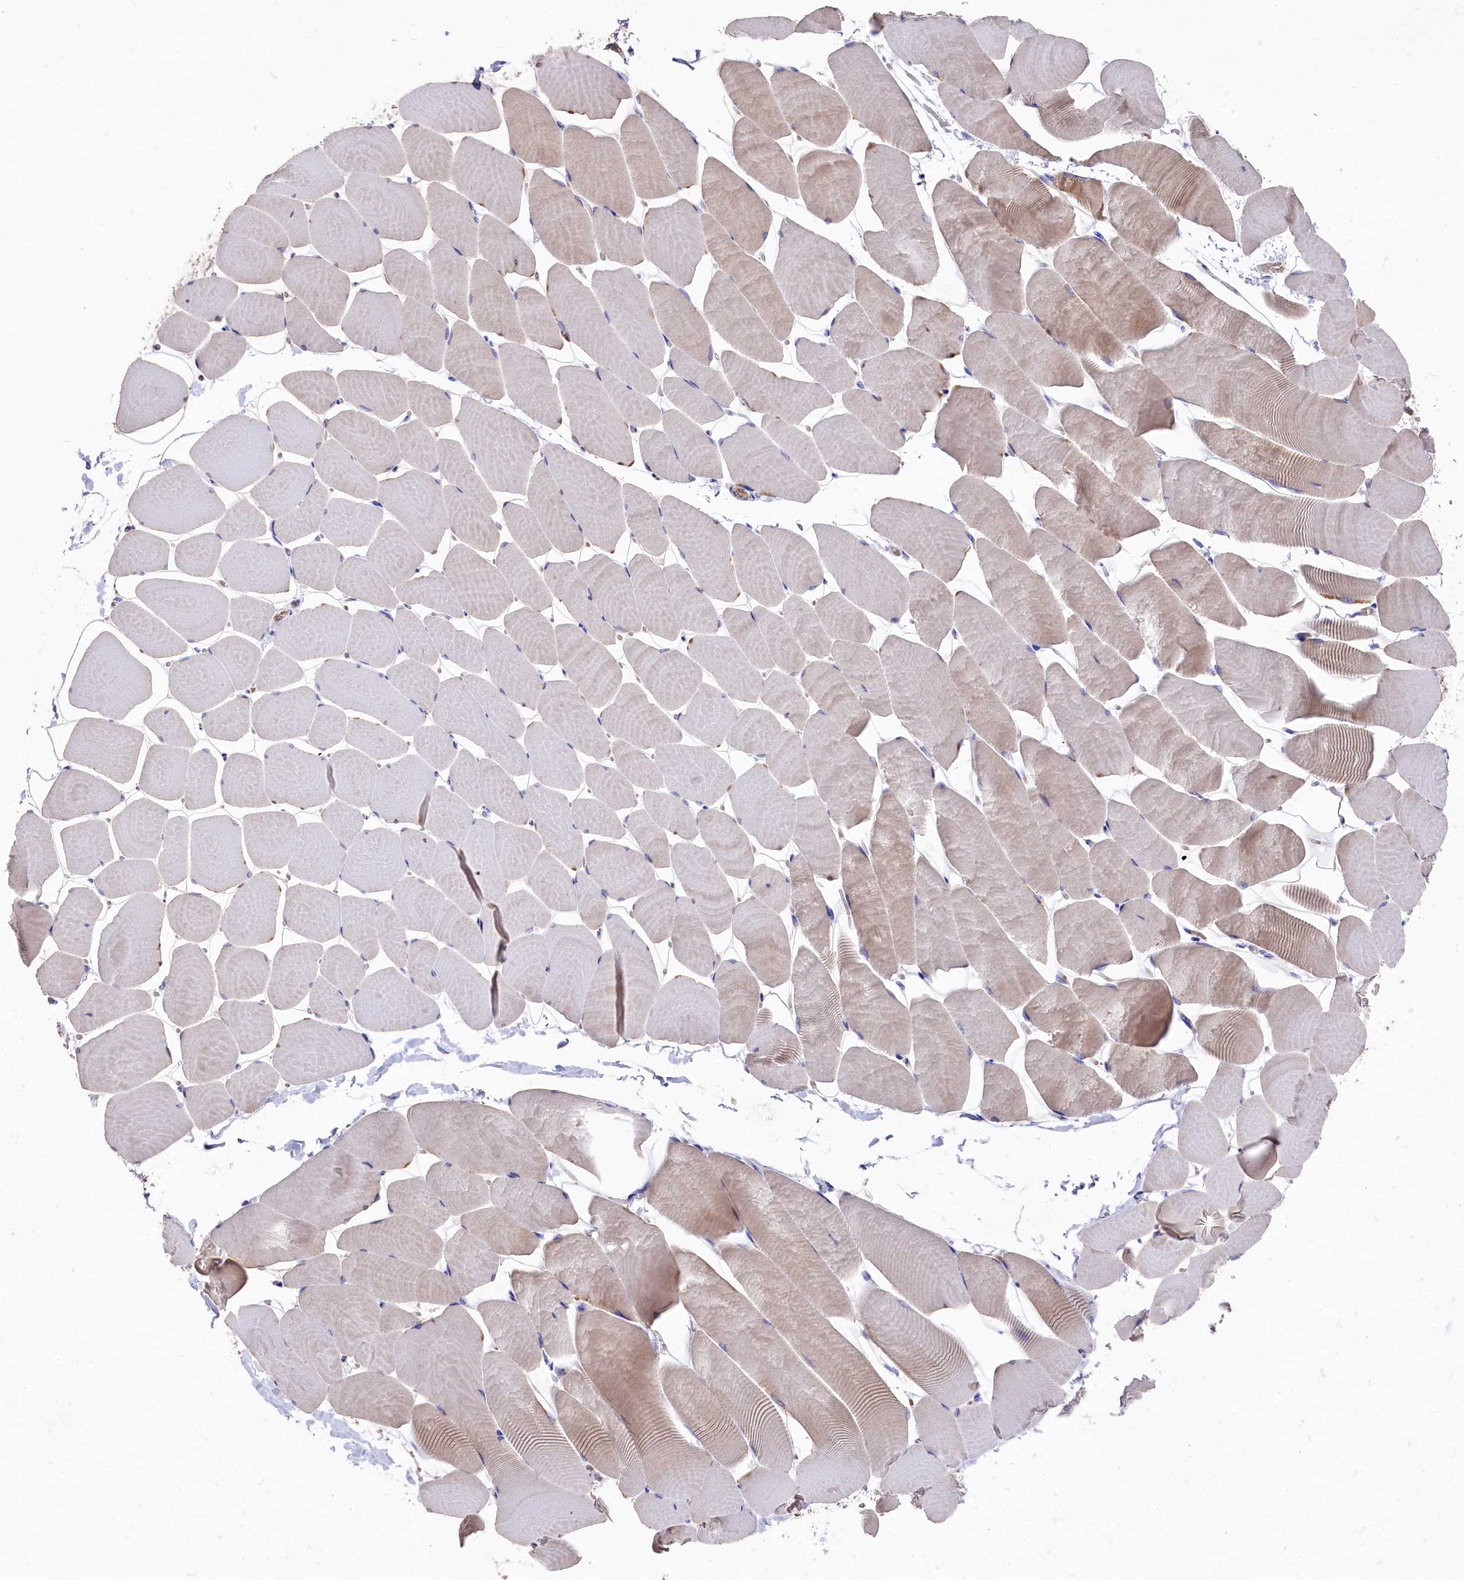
{"staining": {"intensity": "strong", "quantity": "<25%", "location": "cytoplasmic/membranous"}, "tissue": "skeletal muscle", "cell_type": "Myocytes", "image_type": "normal", "snomed": [{"axis": "morphology", "description": "Normal tissue, NOS"}, {"axis": "topography", "description": "Skeletal muscle"}], "caption": "About <25% of myocytes in unremarkable human skeletal muscle exhibit strong cytoplasmic/membranous protein staining as visualized by brown immunohistochemical staining.", "gene": "LHFPL4", "patient": {"sex": "male", "age": 25}}